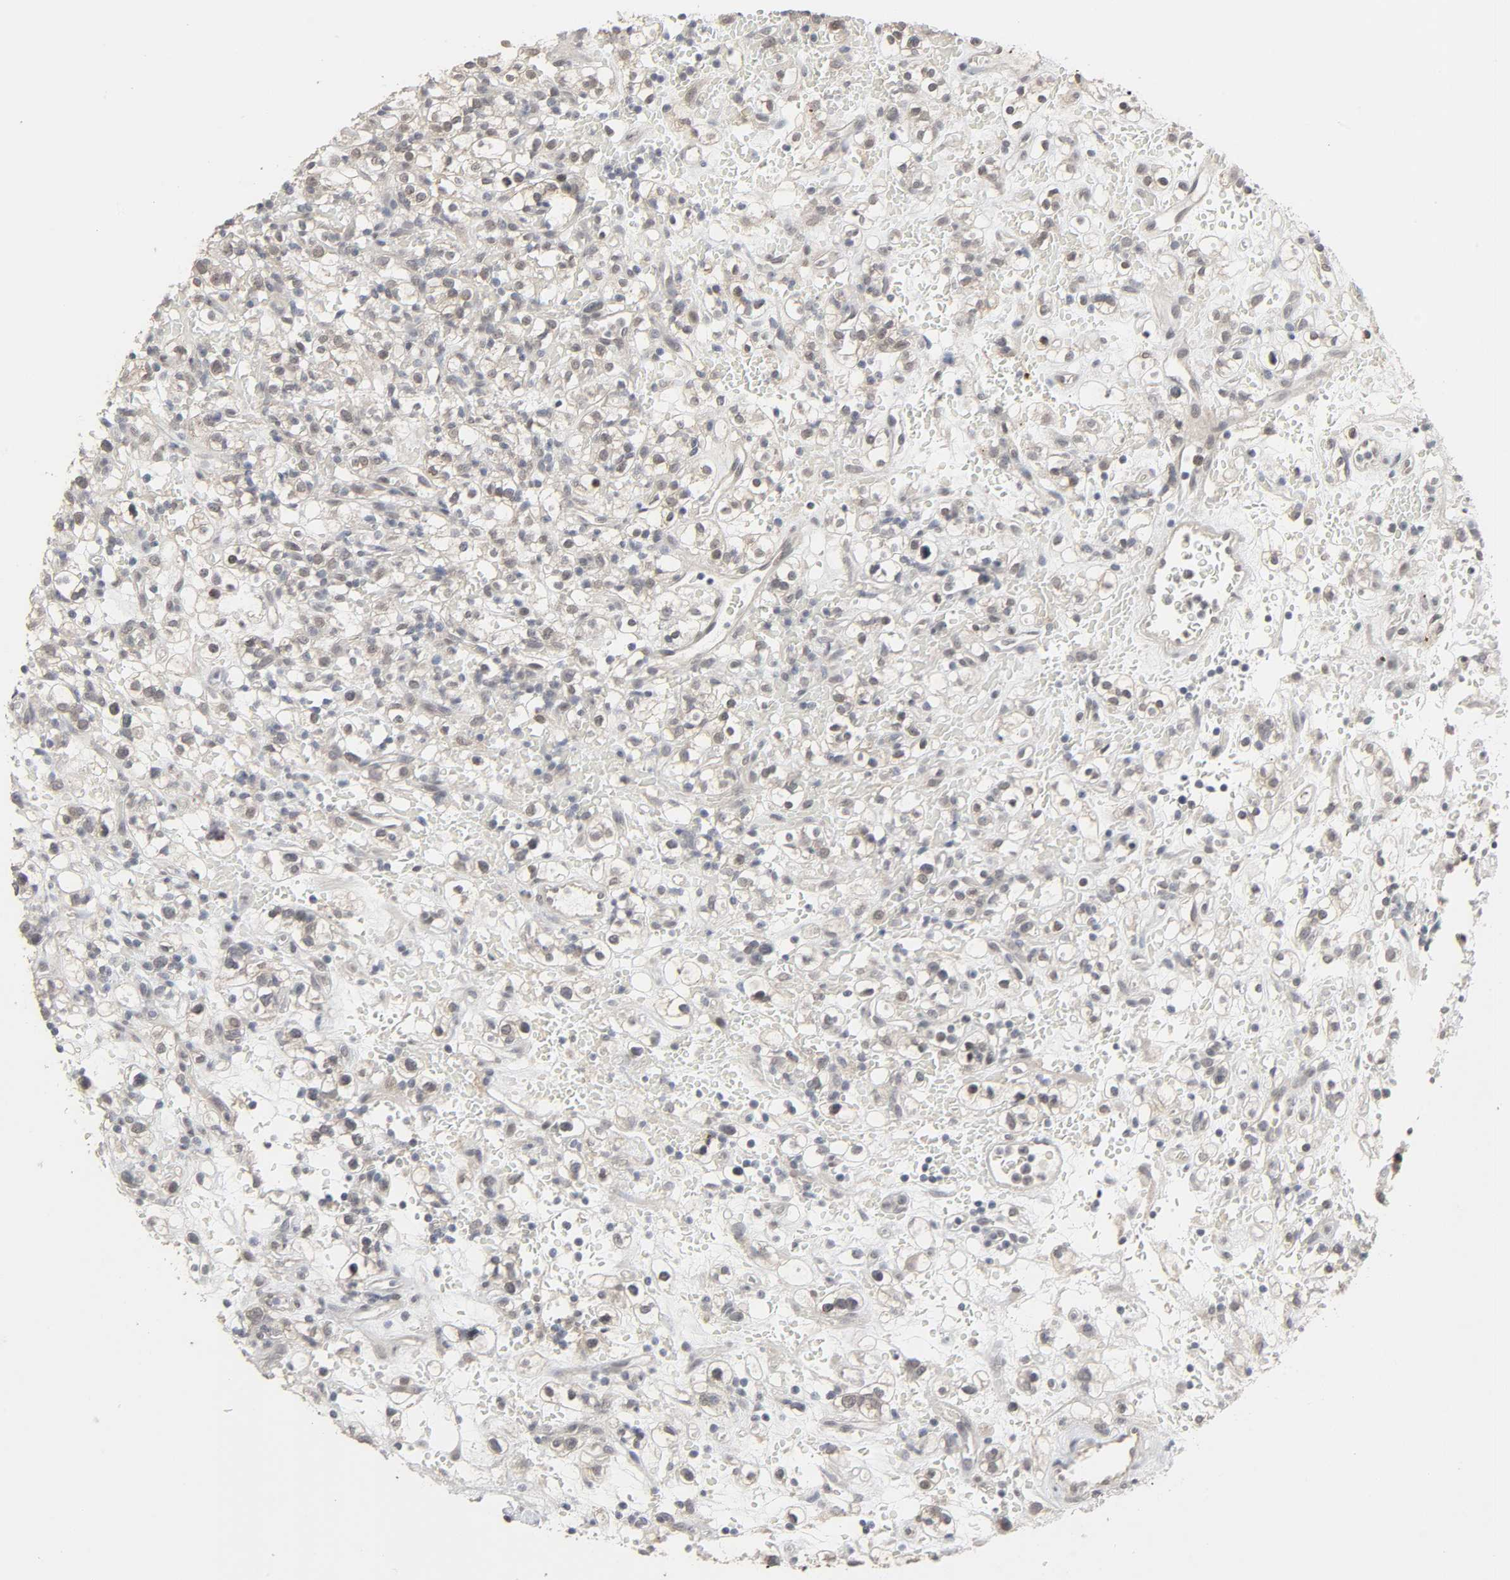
{"staining": {"intensity": "negative", "quantity": "none", "location": "none"}, "tissue": "renal cancer", "cell_type": "Tumor cells", "image_type": "cancer", "snomed": [{"axis": "morphology", "description": "Normal tissue, NOS"}, {"axis": "morphology", "description": "Adenocarcinoma, NOS"}, {"axis": "topography", "description": "Kidney"}], "caption": "Human renal adenocarcinoma stained for a protein using immunohistochemistry (IHC) reveals no staining in tumor cells.", "gene": "ZNF222", "patient": {"sex": "female", "age": 72}}